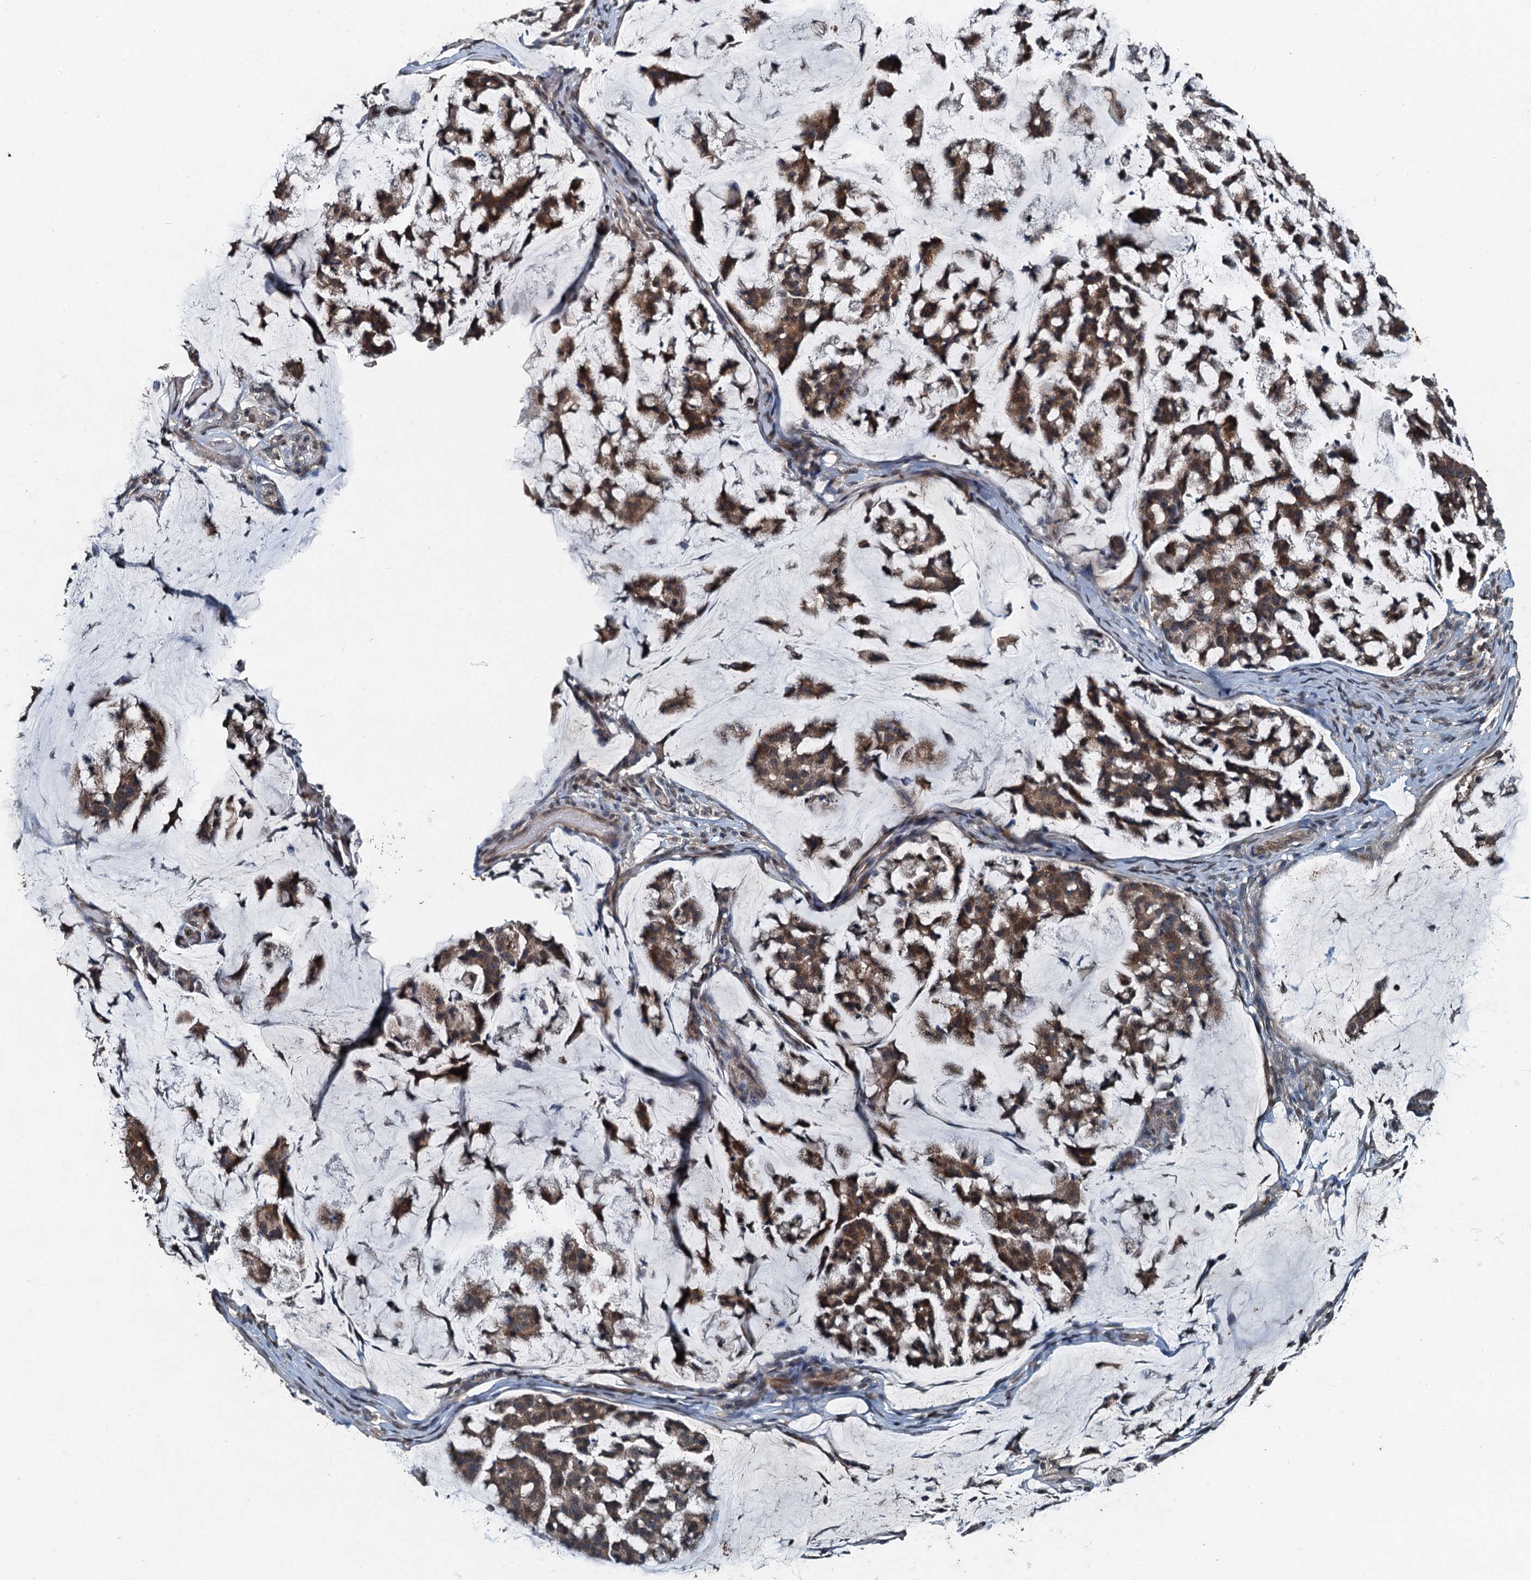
{"staining": {"intensity": "moderate", "quantity": ">75%", "location": "cytoplasmic/membranous"}, "tissue": "stomach cancer", "cell_type": "Tumor cells", "image_type": "cancer", "snomed": [{"axis": "morphology", "description": "Adenocarcinoma, NOS"}, {"axis": "topography", "description": "Stomach, lower"}], "caption": "Immunohistochemistry (IHC) micrograph of neoplastic tissue: adenocarcinoma (stomach) stained using immunohistochemistry exhibits medium levels of moderate protein expression localized specifically in the cytoplasmic/membranous of tumor cells, appearing as a cytoplasmic/membranous brown color.", "gene": "TCTN1", "patient": {"sex": "male", "age": 67}}